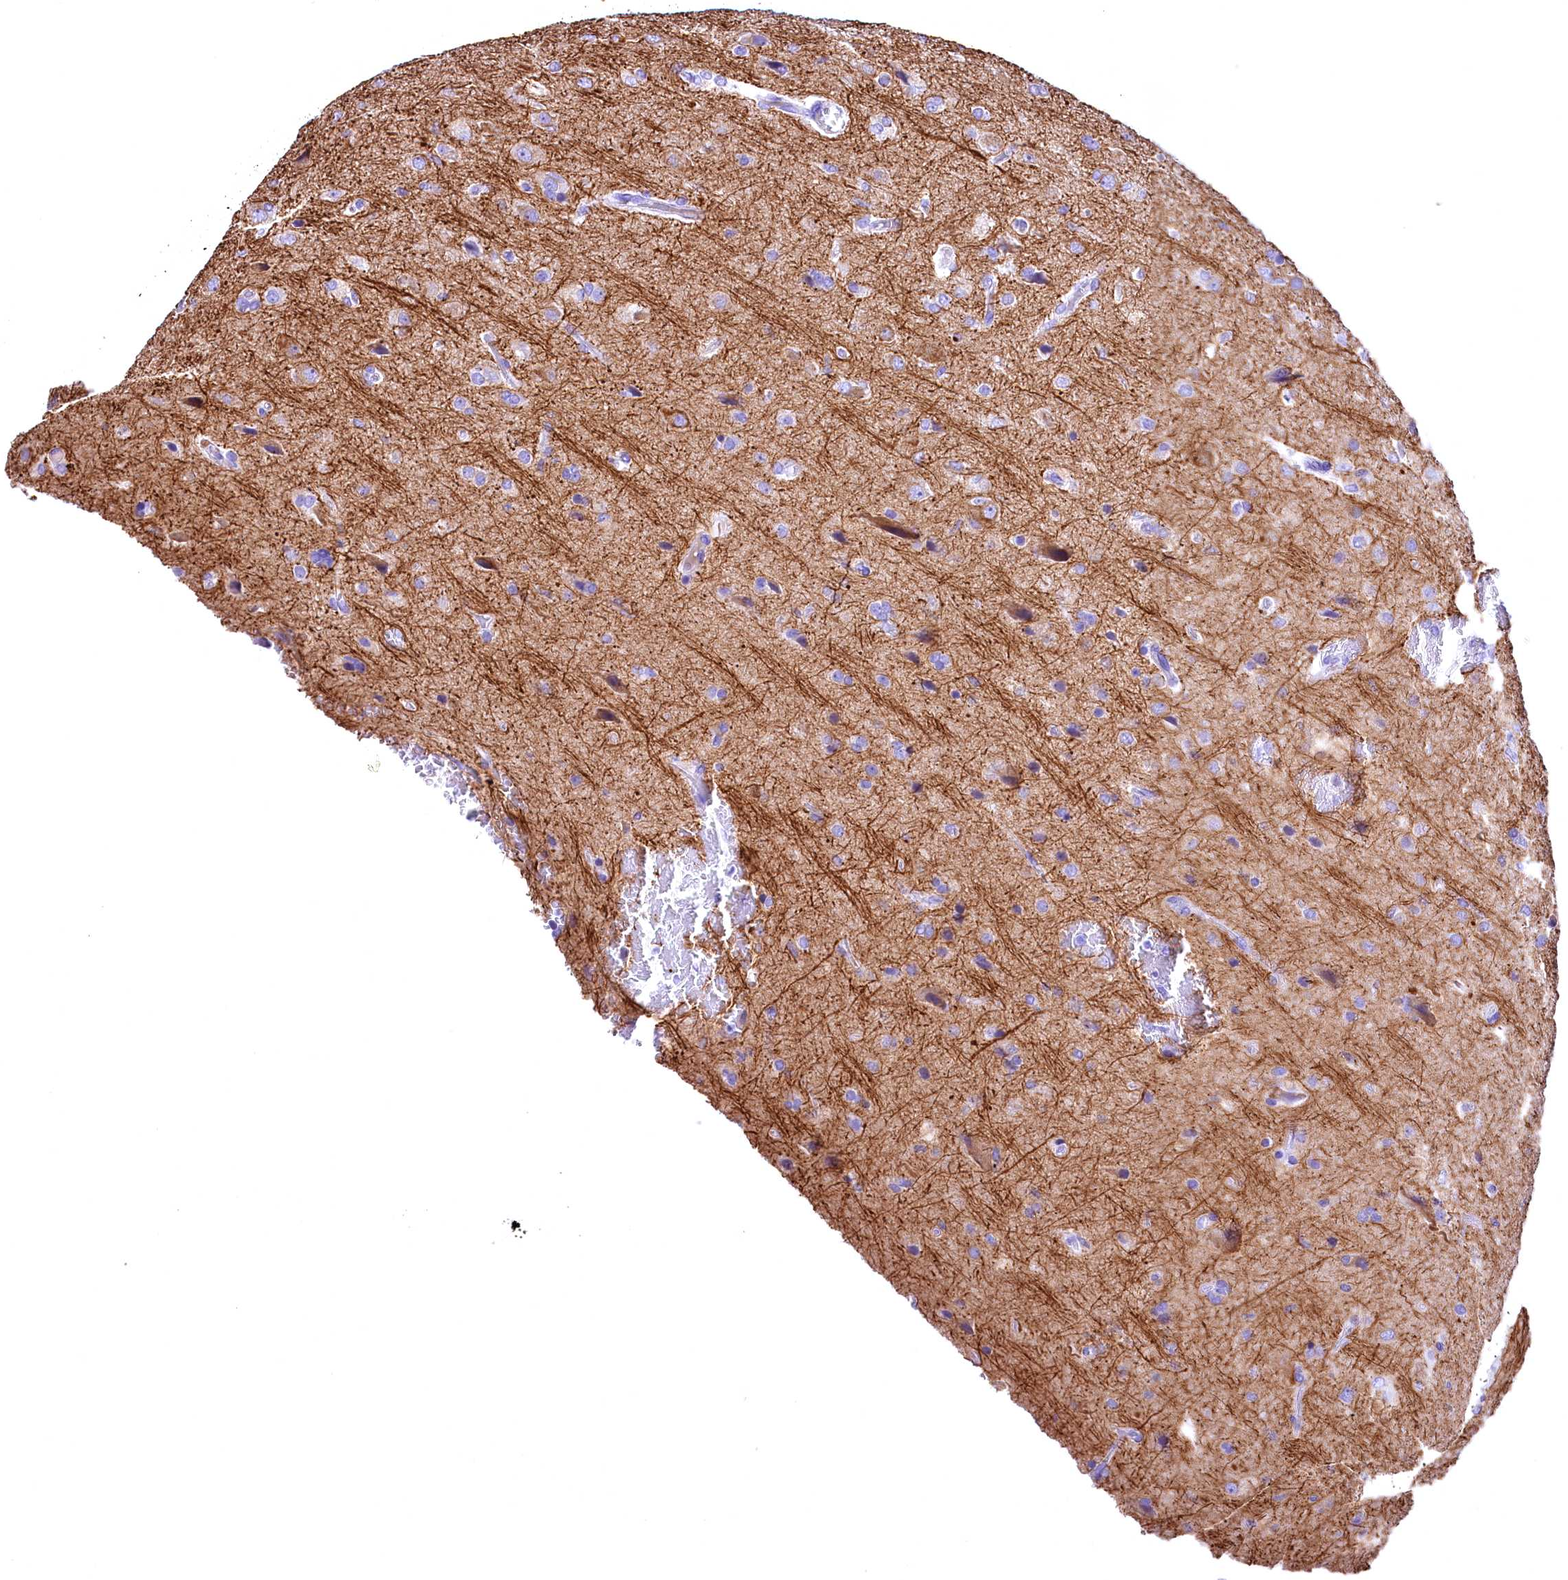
{"staining": {"intensity": "negative", "quantity": "none", "location": "none"}, "tissue": "glioma", "cell_type": "Tumor cells", "image_type": "cancer", "snomed": [{"axis": "morphology", "description": "Glioma, malignant, High grade"}, {"axis": "topography", "description": "Brain"}], "caption": "Tumor cells are negative for brown protein staining in high-grade glioma (malignant).", "gene": "SKIDA1", "patient": {"sex": "female", "age": 74}}